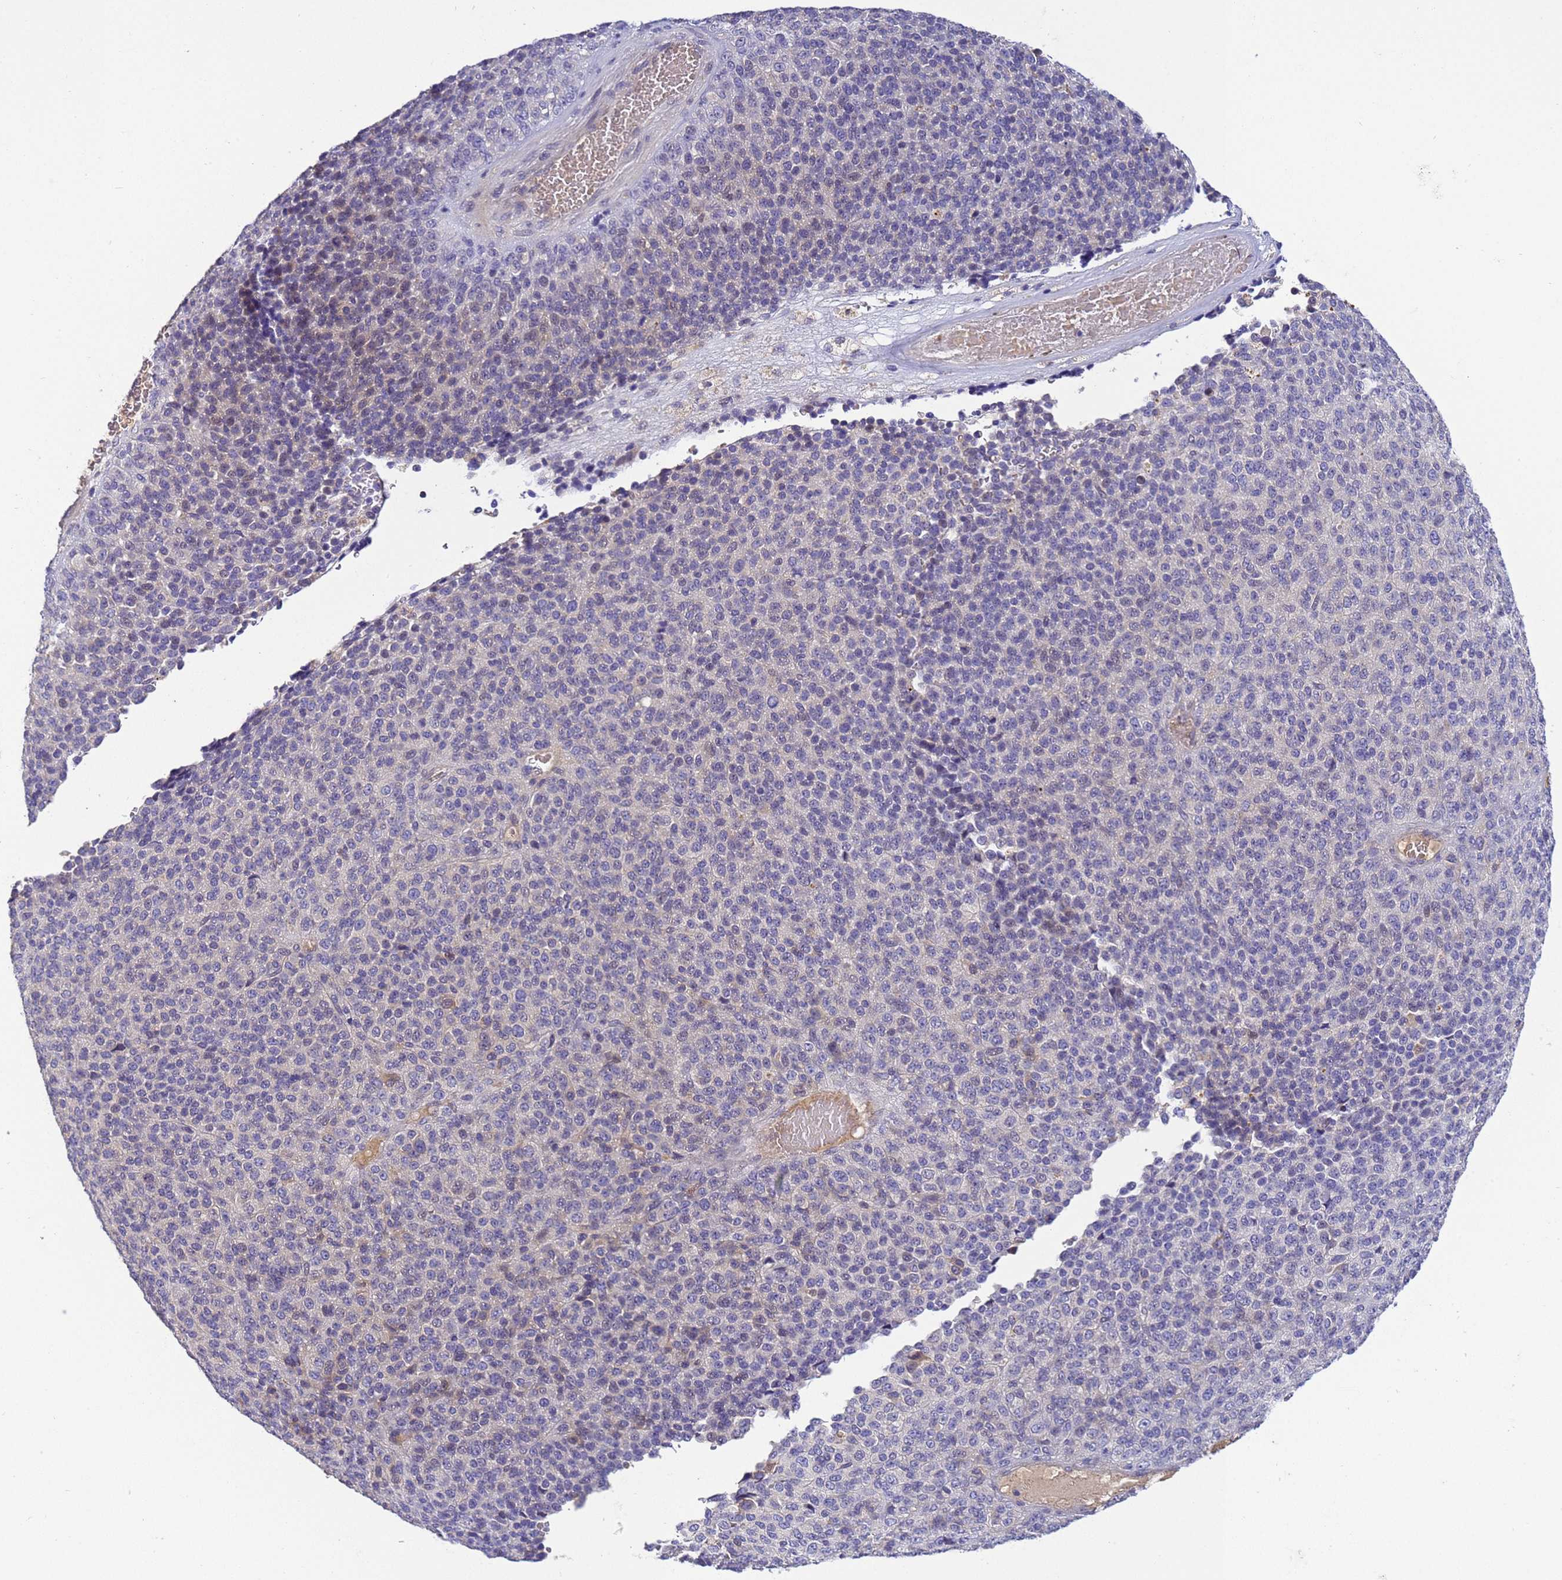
{"staining": {"intensity": "negative", "quantity": "none", "location": "none"}, "tissue": "melanoma", "cell_type": "Tumor cells", "image_type": "cancer", "snomed": [{"axis": "morphology", "description": "Malignant melanoma, Metastatic site"}, {"axis": "topography", "description": "Brain"}], "caption": "Immunohistochemistry (IHC) of malignant melanoma (metastatic site) reveals no positivity in tumor cells. (Stains: DAB (3,3'-diaminobenzidine) immunohistochemistry with hematoxylin counter stain, Microscopy: brightfield microscopy at high magnification).", "gene": "TBCD", "patient": {"sex": "female", "age": 56}}